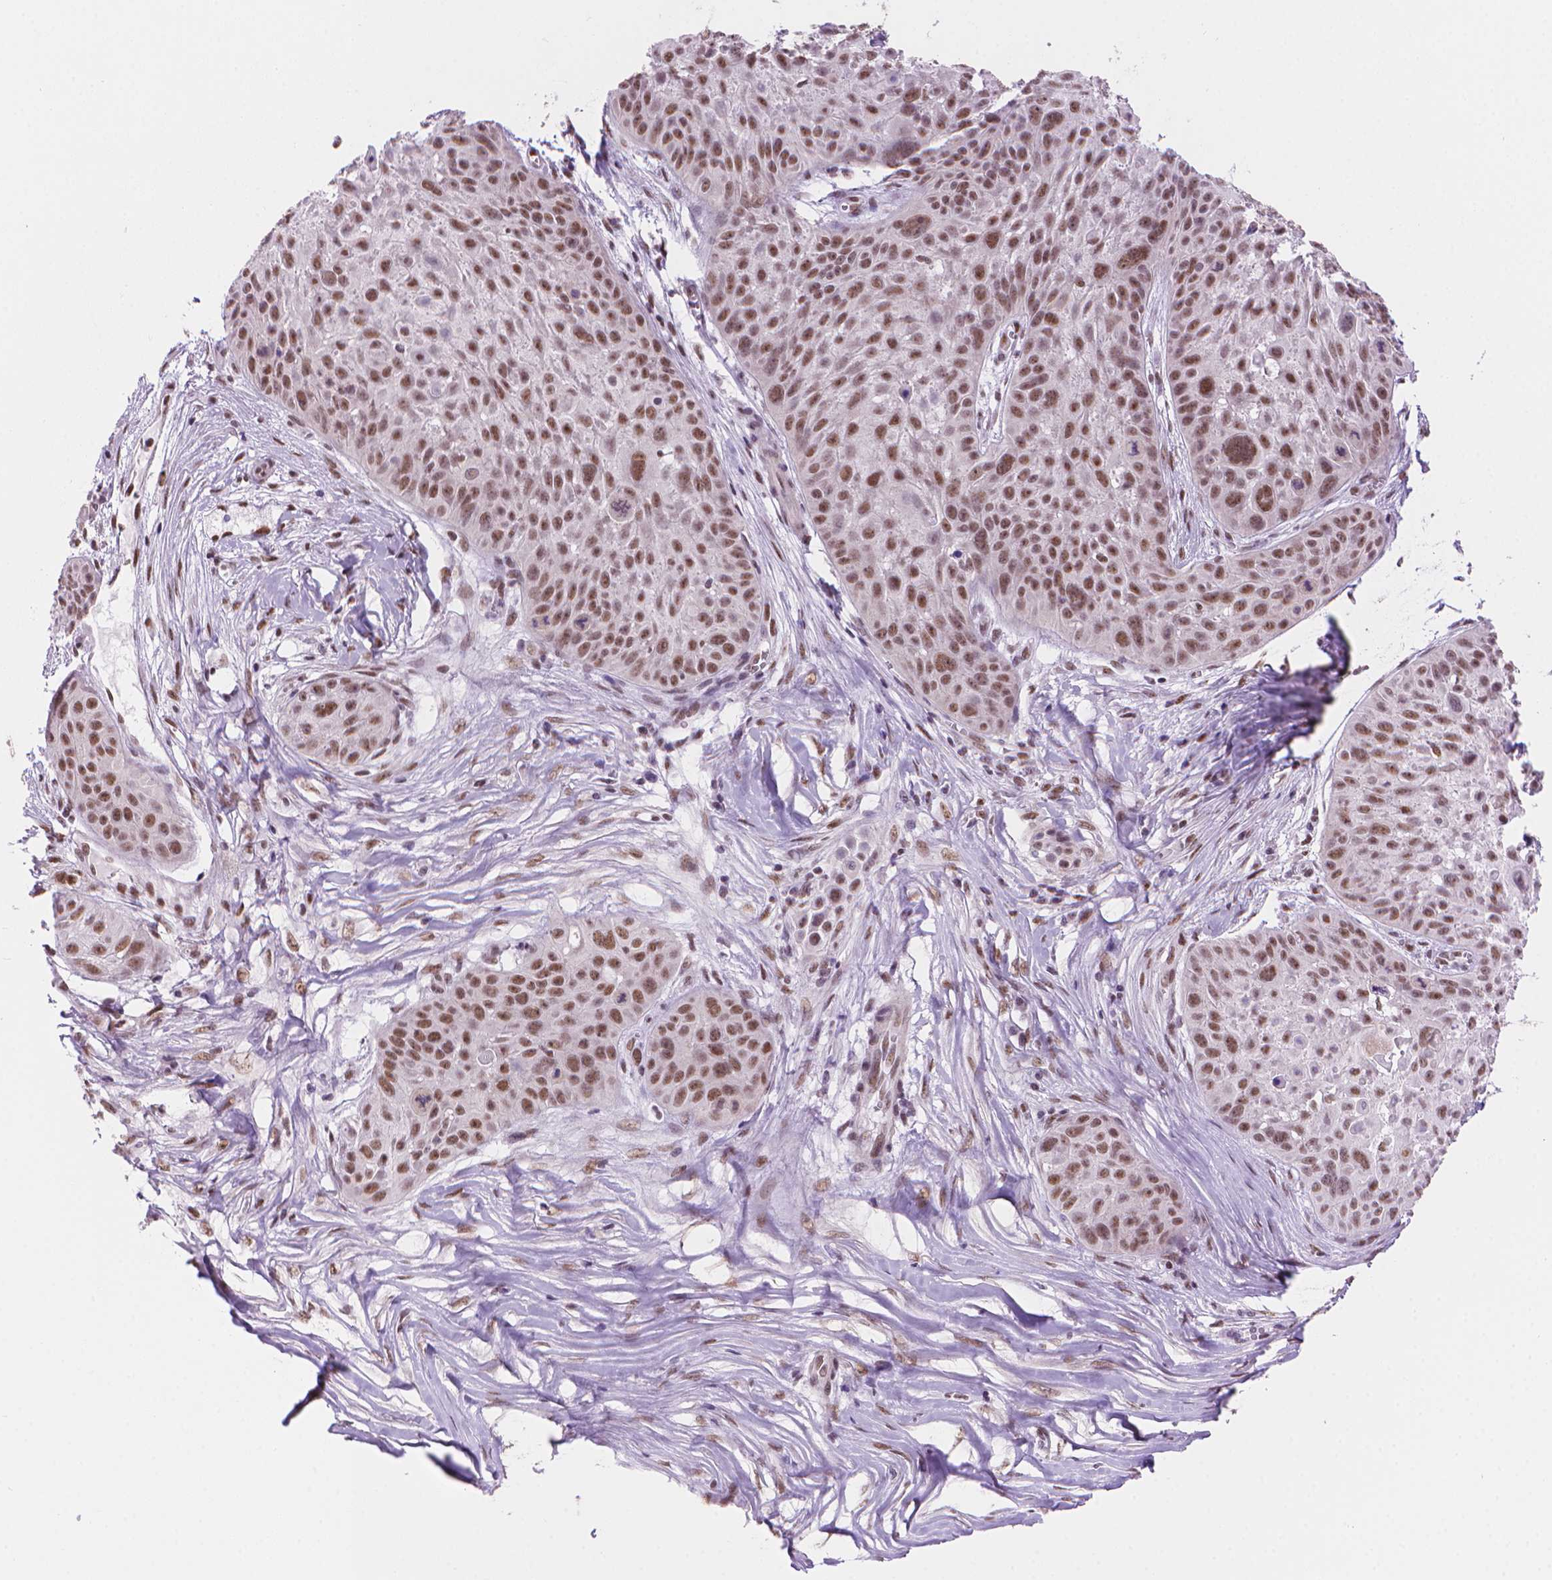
{"staining": {"intensity": "moderate", "quantity": ">75%", "location": "nuclear"}, "tissue": "skin cancer", "cell_type": "Tumor cells", "image_type": "cancer", "snomed": [{"axis": "morphology", "description": "Squamous cell carcinoma, NOS"}, {"axis": "topography", "description": "Skin"}, {"axis": "topography", "description": "Anal"}], "caption": "A brown stain highlights moderate nuclear positivity of a protein in skin cancer (squamous cell carcinoma) tumor cells. (brown staining indicates protein expression, while blue staining denotes nuclei).", "gene": "UBN1", "patient": {"sex": "female", "age": 75}}